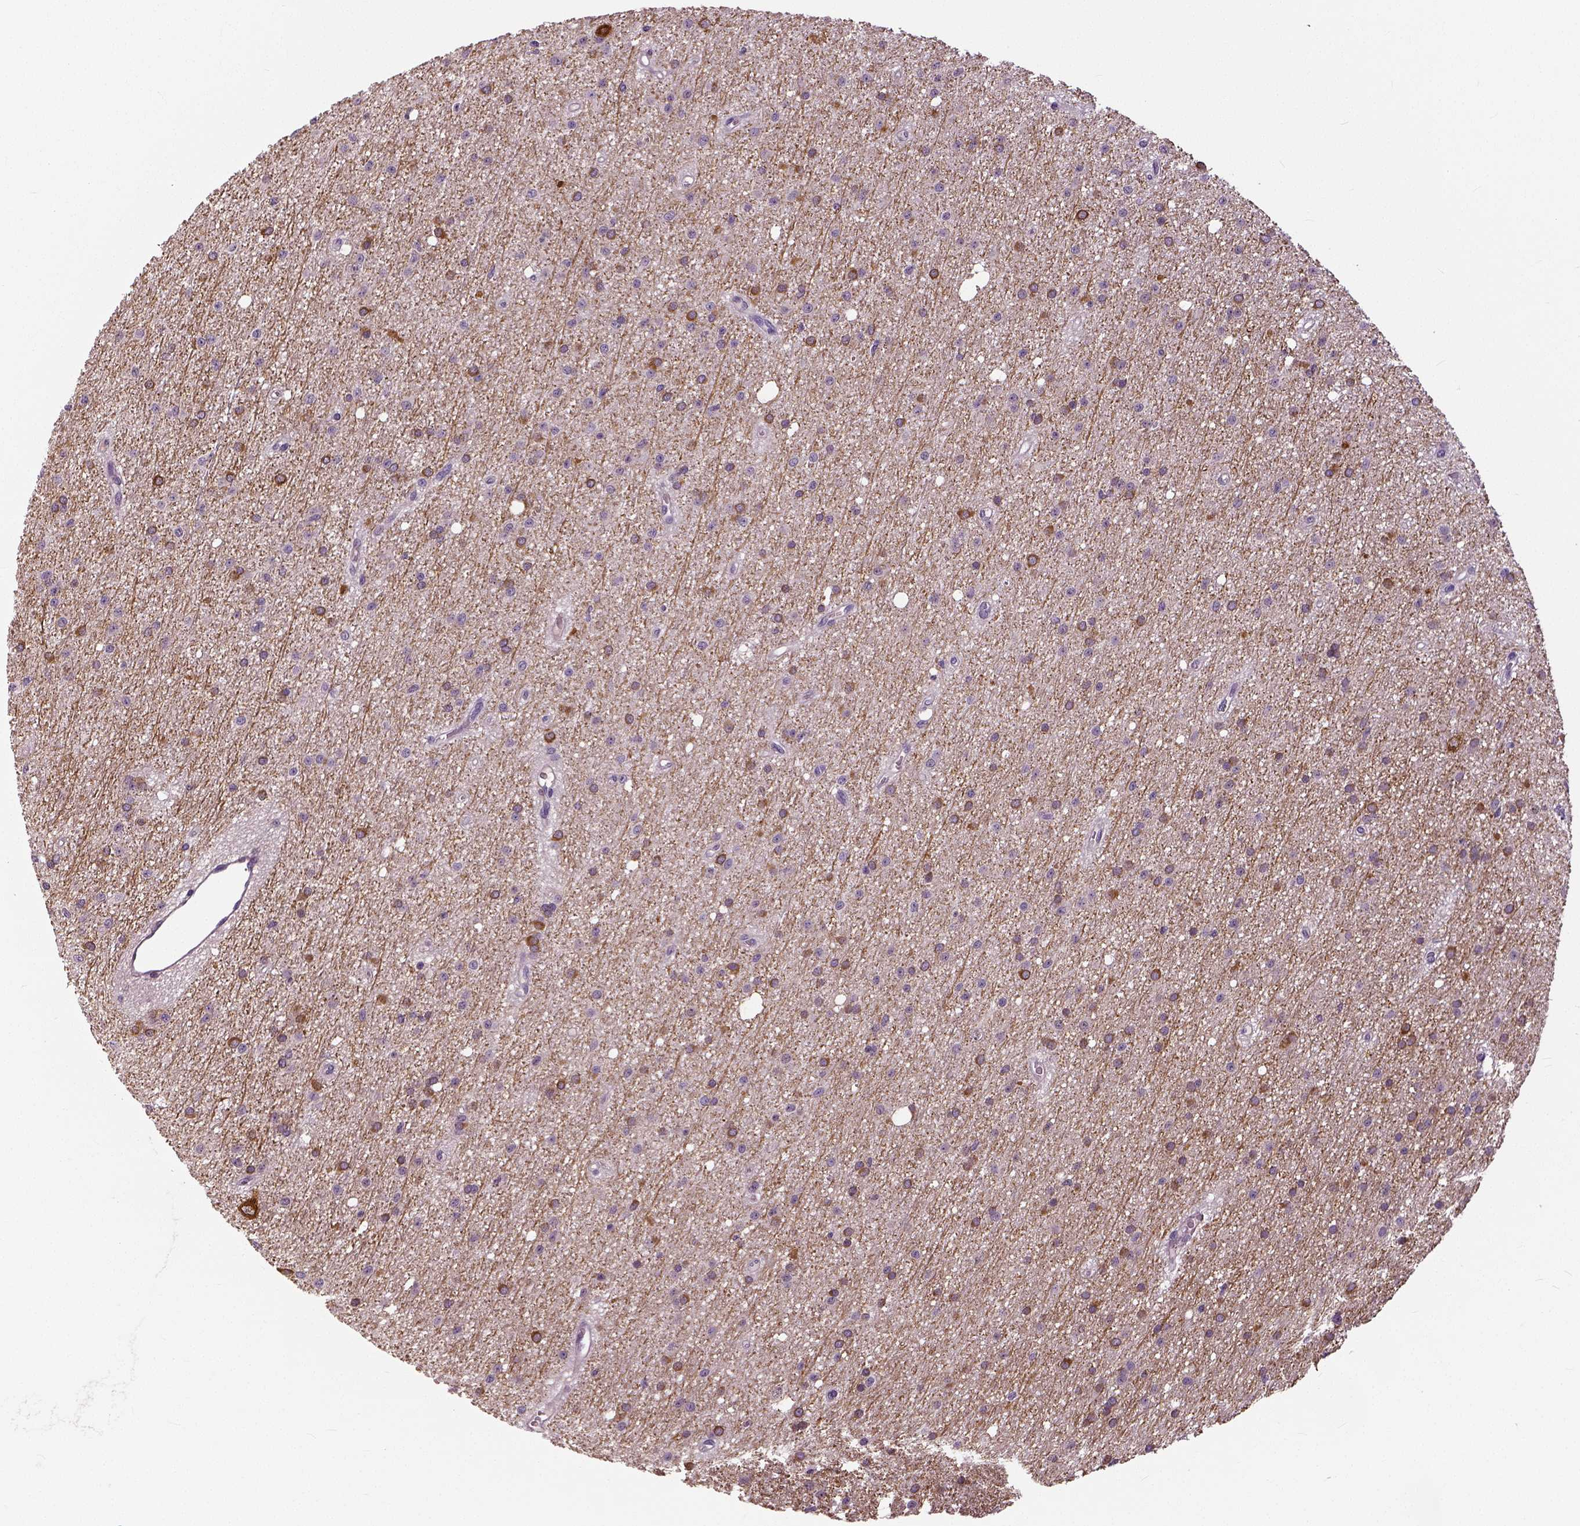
{"staining": {"intensity": "negative", "quantity": "none", "location": "none"}, "tissue": "glioma", "cell_type": "Tumor cells", "image_type": "cancer", "snomed": [{"axis": "morphology", "description": "Glioma, malignant, Low grade"}, {"axis": "topography", "description": "Brain"}], "caption": "Tumor cells are negative for protein expression in human glioma.", "gene": "NECAB1", "patient": {"sex": "male", "age": 27}}